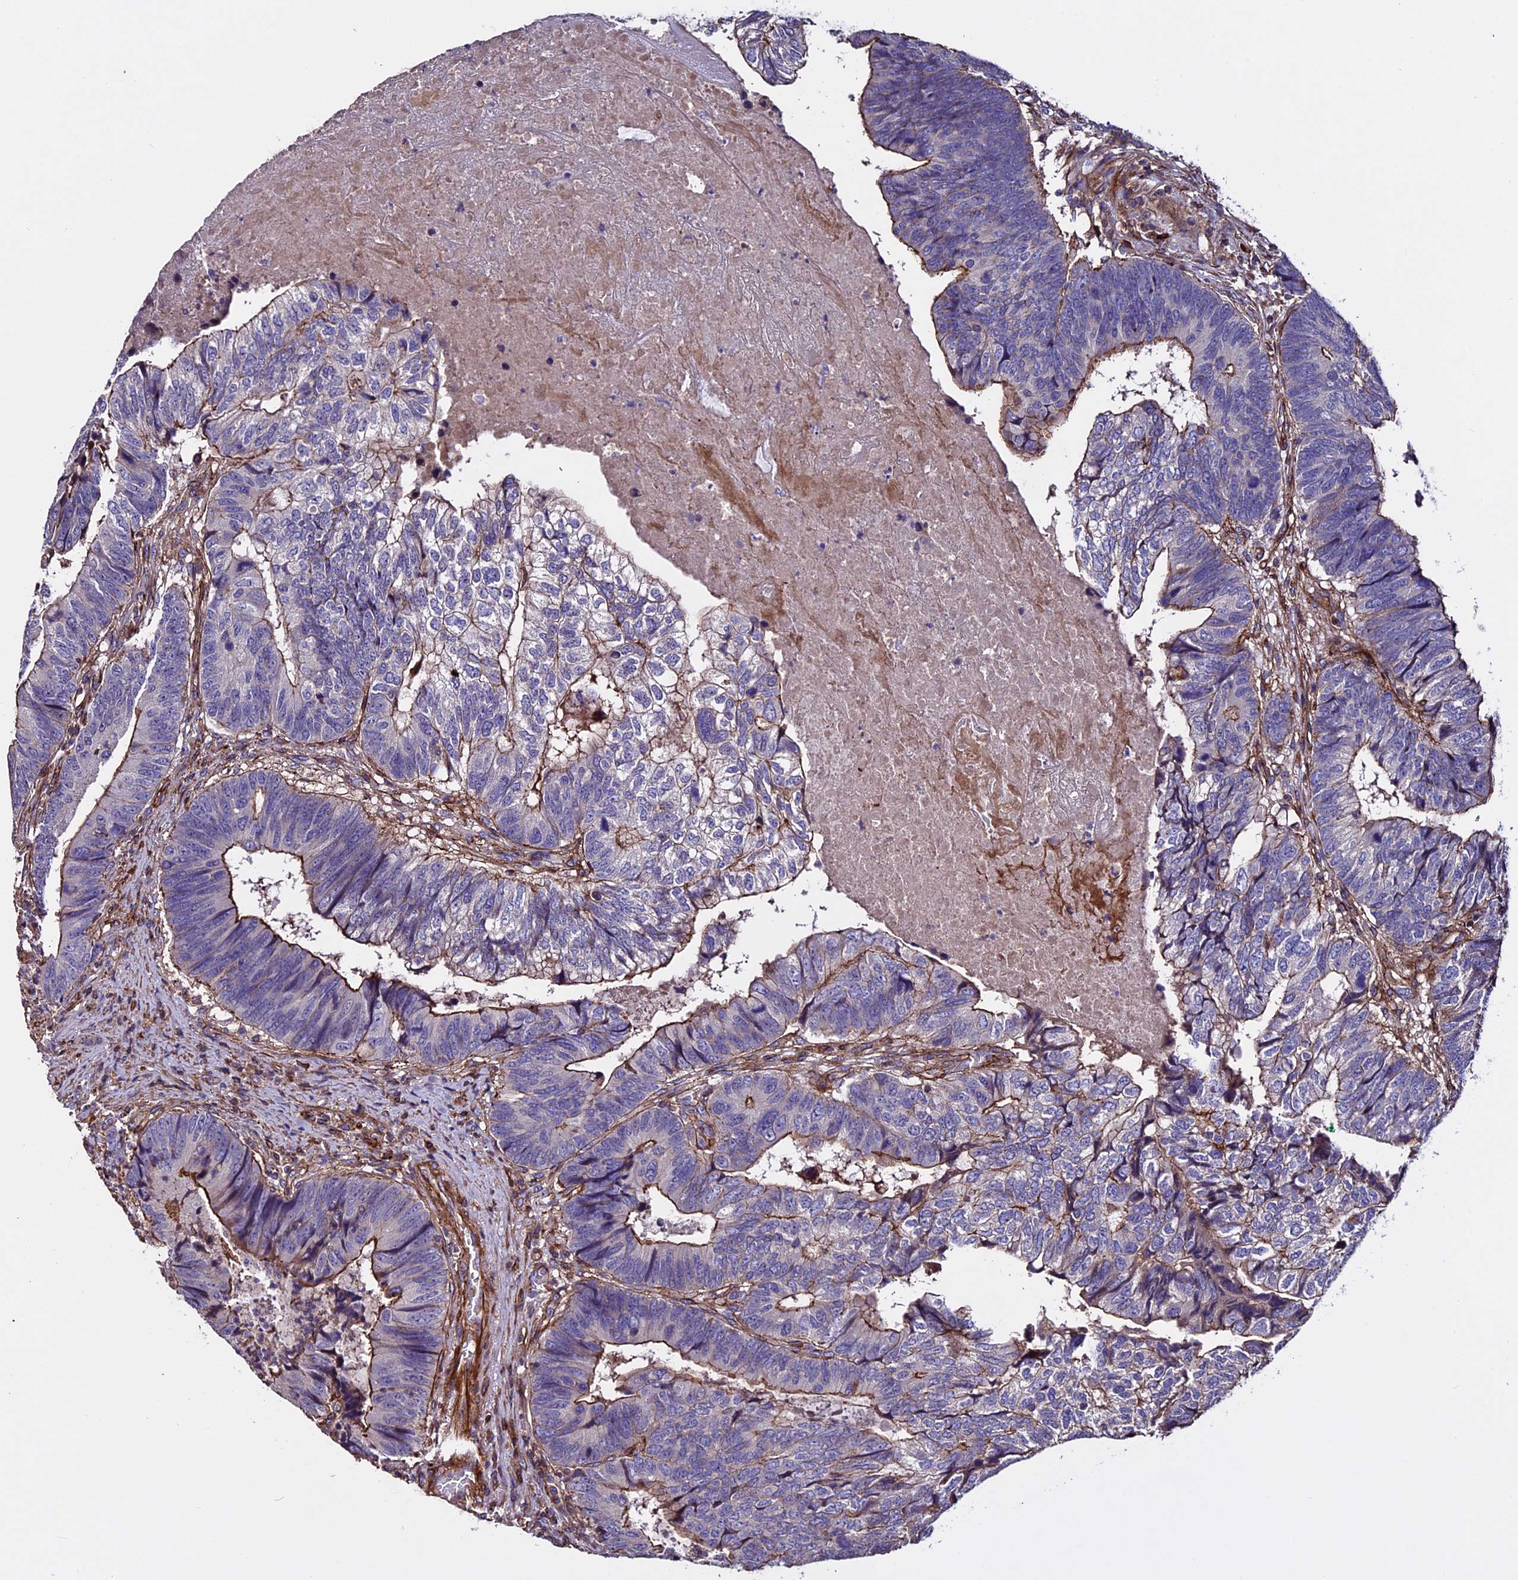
{"staining": {"intensity": "moderate", "quantity": "25%-75%", "location": "cytoplasmic/membranous"}, "tissue": "colorectal cancer", "cell_type": "Tumor cells", "image_type": "cancer", "snomed": [{"axis": "morphology", "description": "Adenocarcinoma, NOS"}, {"axis": "topography", "description": "Colon"}], "caption": "High-power microscopy captured an immunohistochemistry (IHC) micrograph of colorectal cancer (adenocarcinoma), revealing moderate cytoplasmic/membranous positivity in approximately 25%-75% of tumor cells.", "gene": "EVA1B", "patient": {"sex": "female", "age": 67}}